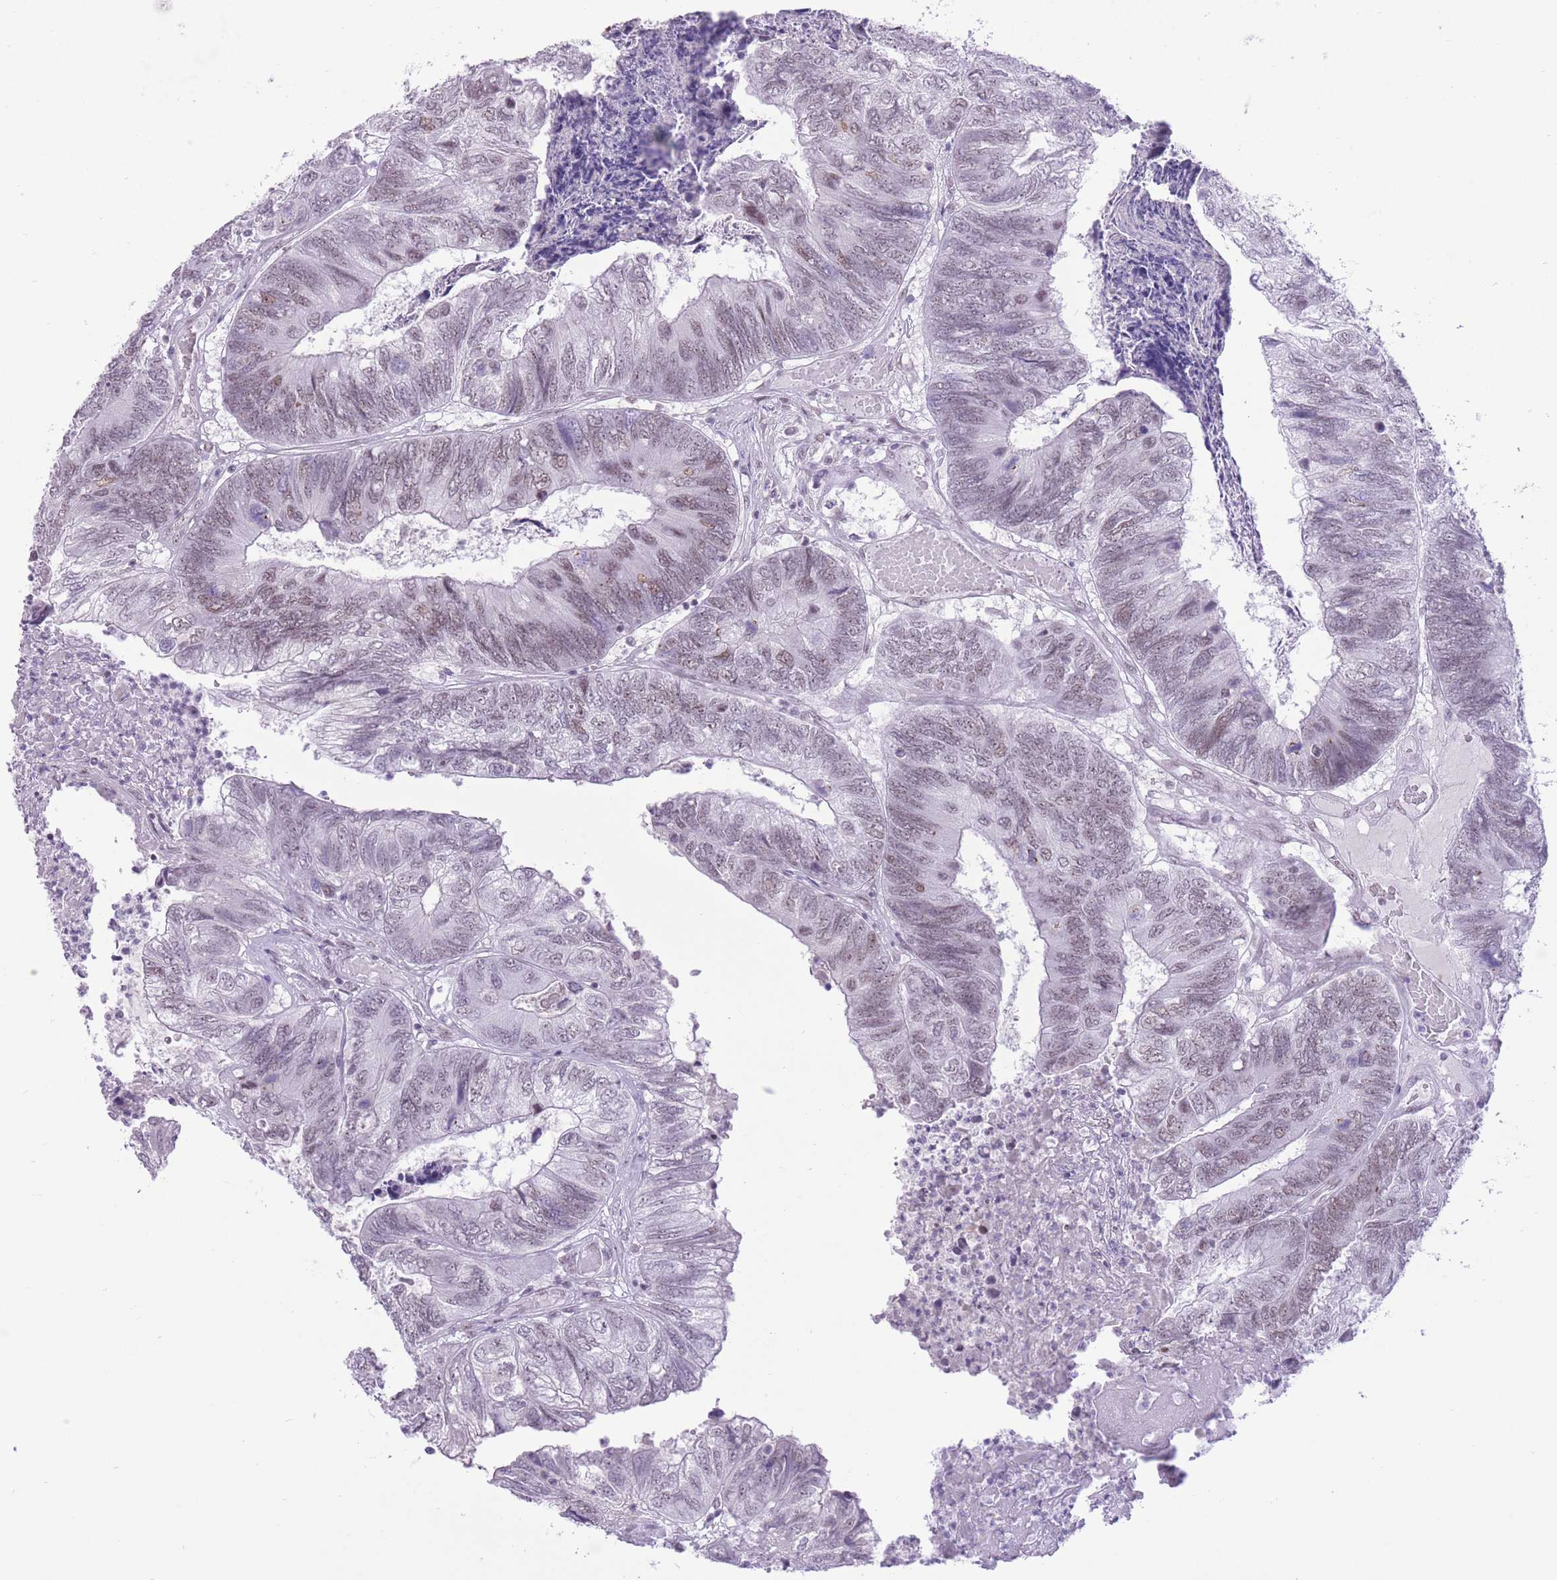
{"staining": {"intensity": "weak", "quantity": "25%-75%", "location": "nuclear"}, "tissue": "colorectal cancer", "cell_type": "Tumor cells", "image_type": "cancer", "snomed": [{"axis": "morphology", "description": "Adenocarcinoma, NOS"}, {"axis": "topography", "description": "Colon"}], "caption": "Colorectal adenocarcinoma stained with a protein marker displays weak staining in tumor cells.", "gene": "ZBED5", "patient": {"sex": "female", "age": 67}}